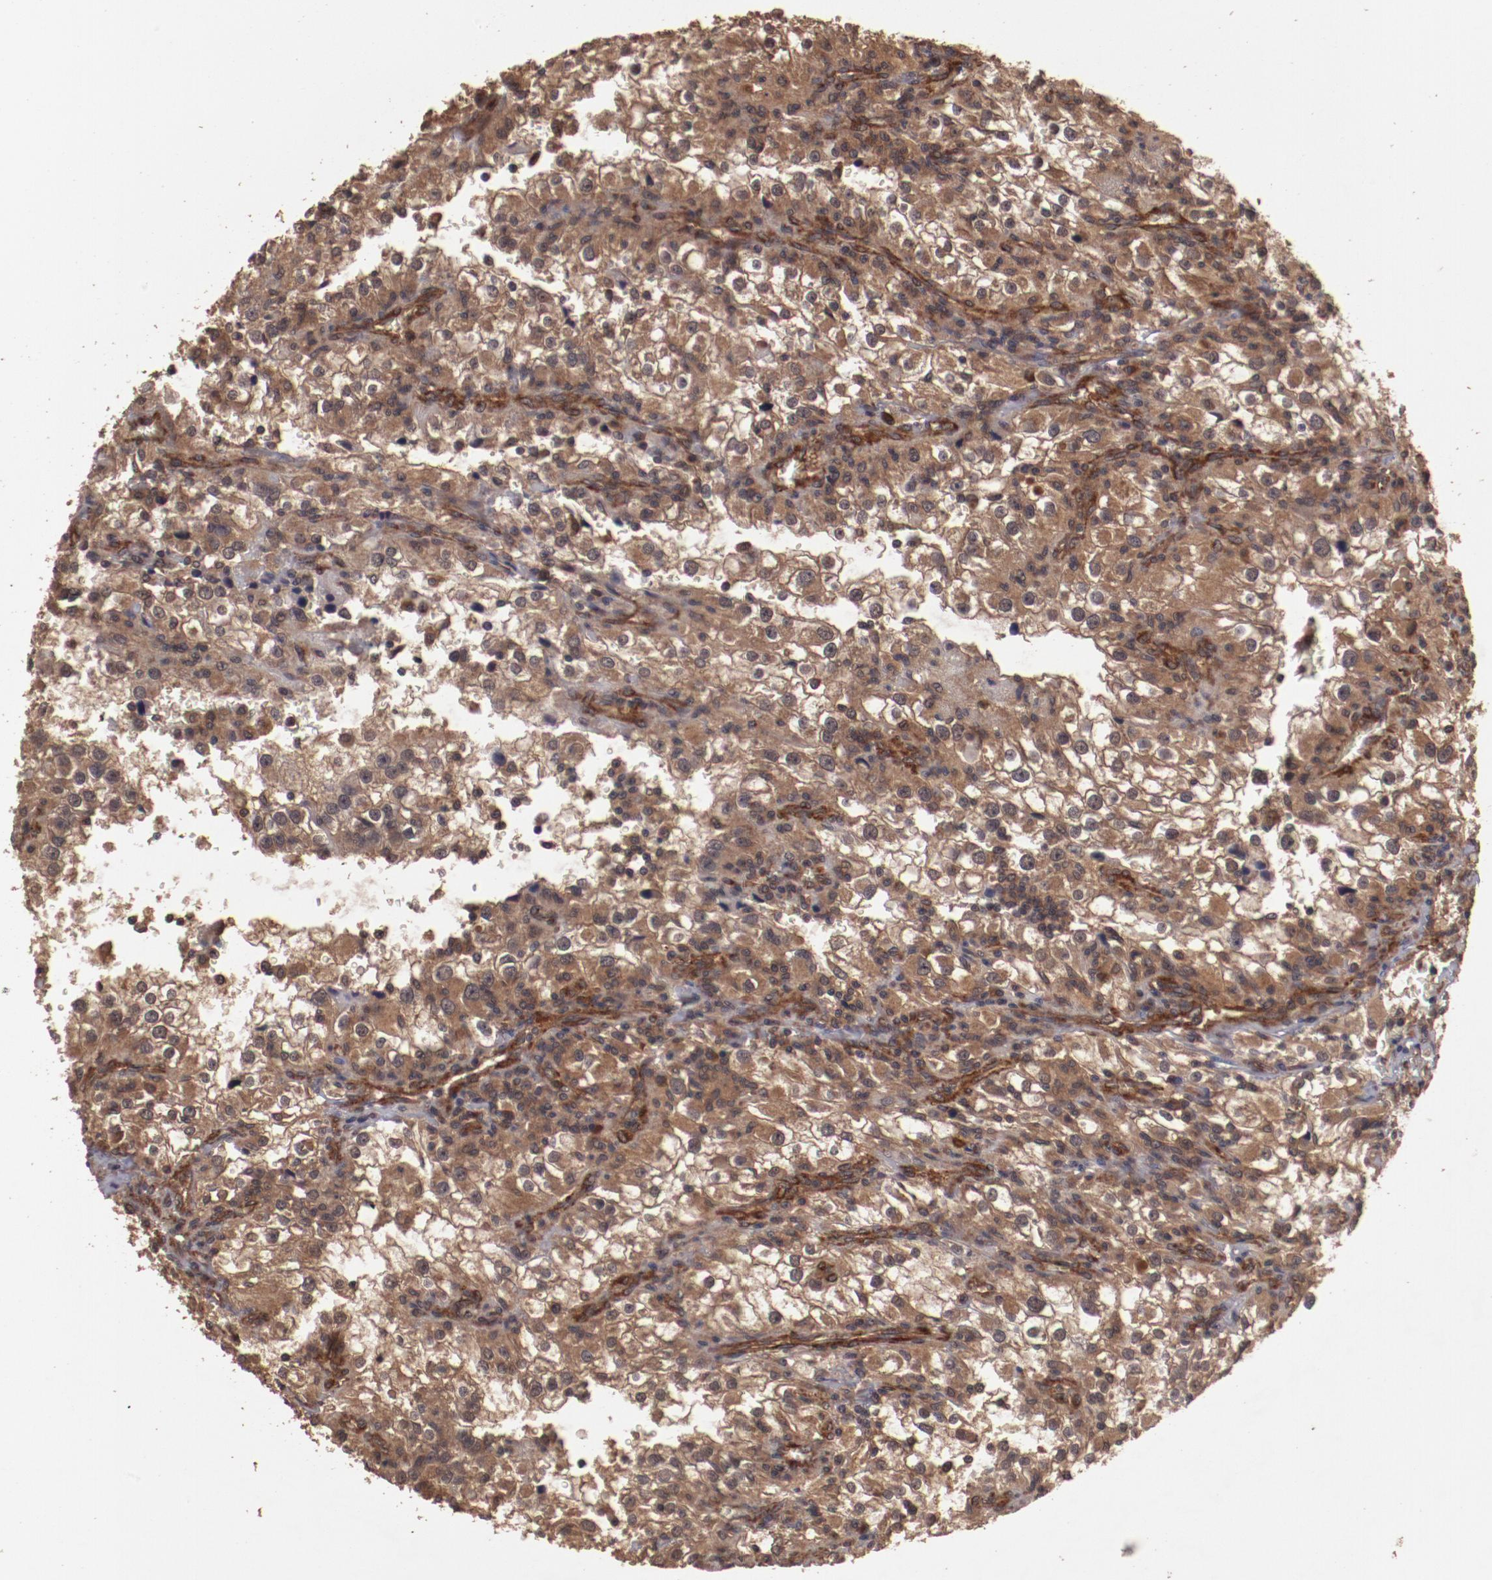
{"staining": {"intensity": "strong", "quantity": ">75%", "location": "cytoplasmic/membranous"}, "tissue": "renal cancer", "cell_type": "Tumor cells", "image_type": "cancer", "snomed": [{"axis": "morphology", "description": "Adenocarcinoma, NOS"}, {"axis": "topography", "description": "Kidney"}], "caption": "Human adenocarcinoma (renal) stained with a brown dye shows strong cytoplasmic/membranous positive expression in approximately >75% of tumor cells.", "gene": "TXNDC16", "patient": {"sex": "female", "age": 52}}